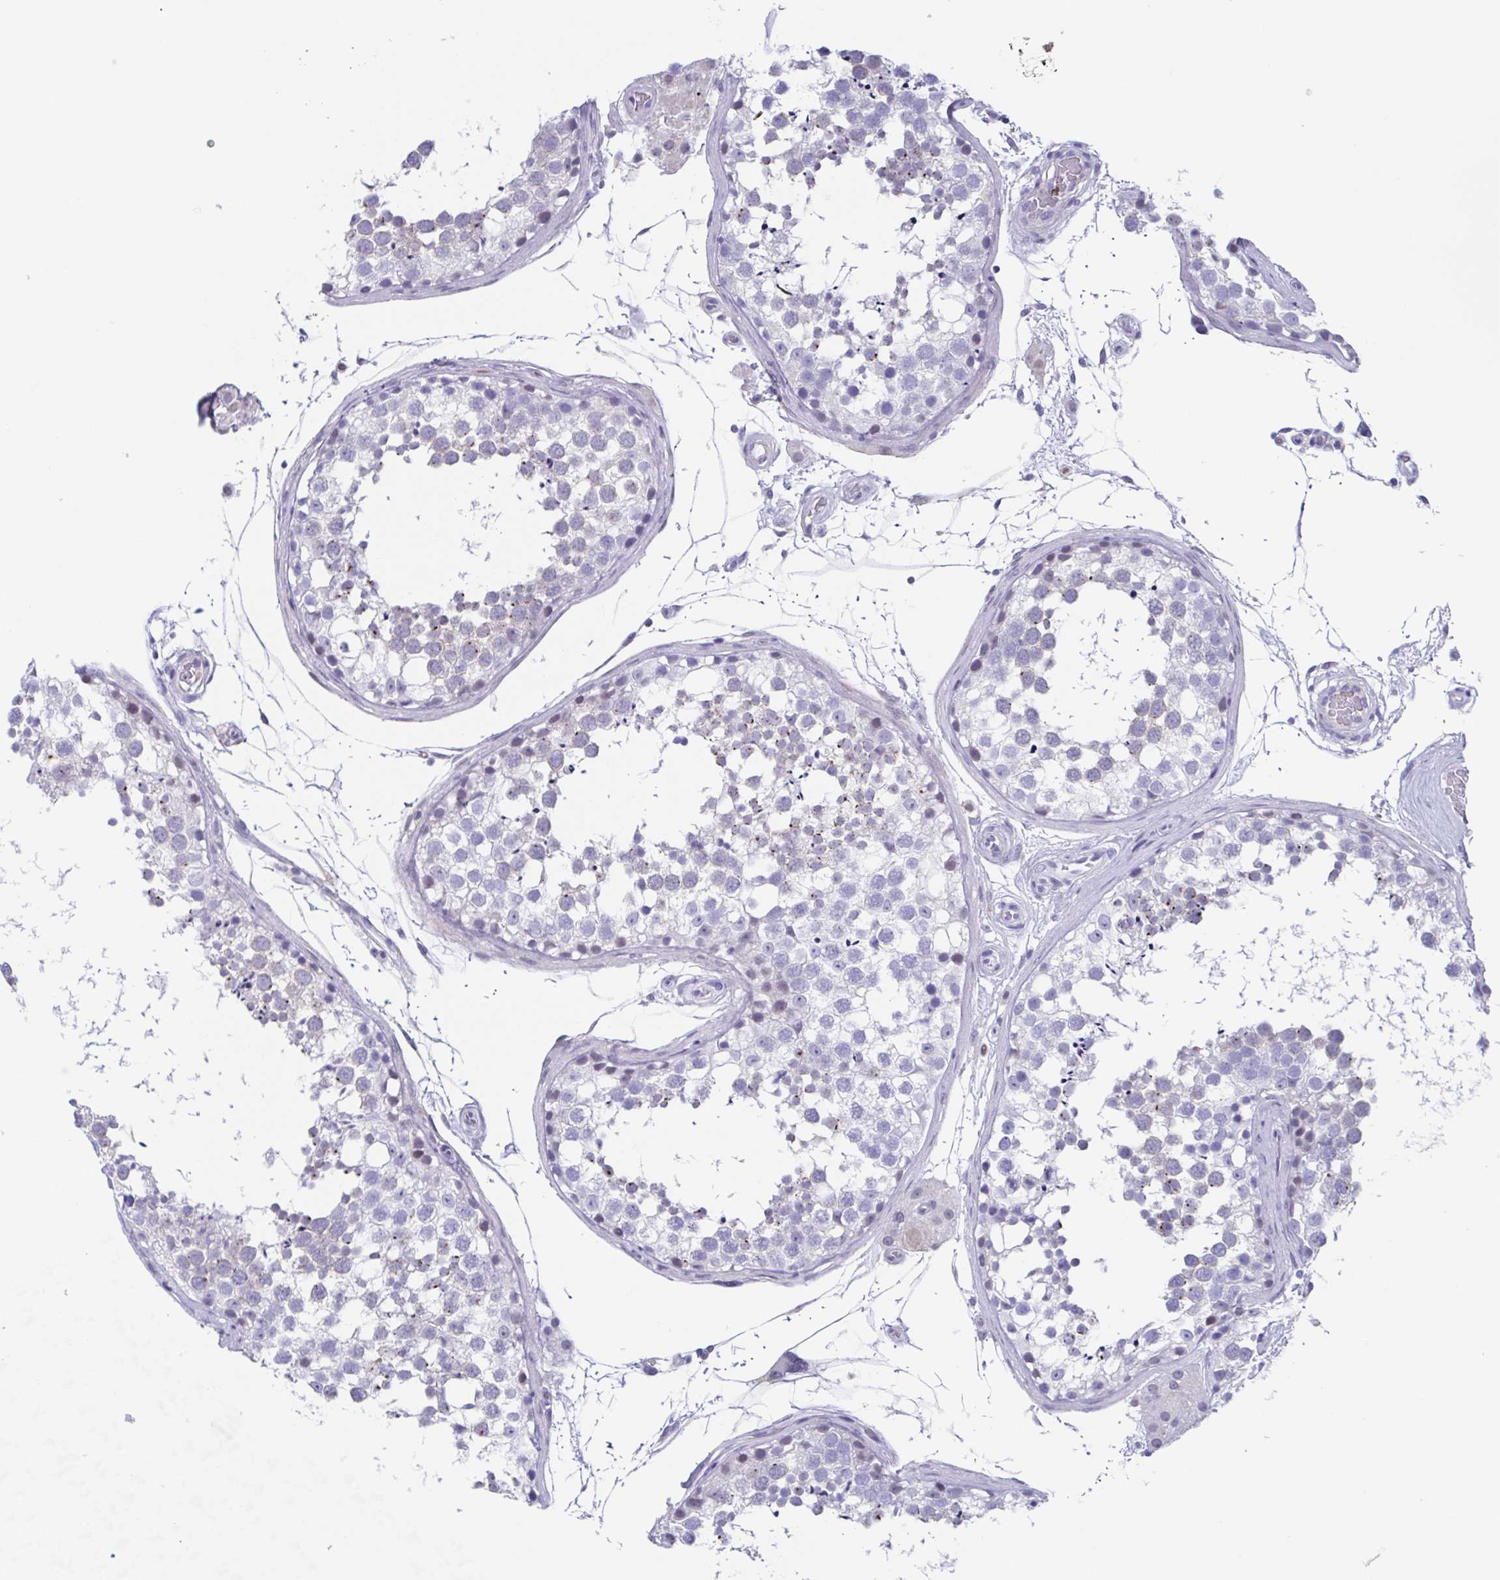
{"staining": {"intensity": "moderate", "quantity": "<25%", "location": "cytoplasmic/membranous"}, "tissue": "testis", "cell_type": "Cells in seminiferous ducts", "image_type": "normal", "snomed": [{"axis": "morphology", "description": "Normal tissue, NOS"}, {"axis": "morphology", "description": "Seminoma, NOS"}, {"axis": "topography", "description": "Testis"}], "caption": "This is a histology image of immunohistochemistry staining of unremarkable testis, which shows moderate positivity in the cytoplasmic/membranous of cells in seminiferous ducts.", "gene": "PBOV1", "patient": {"sex": "male", "age": 65}}